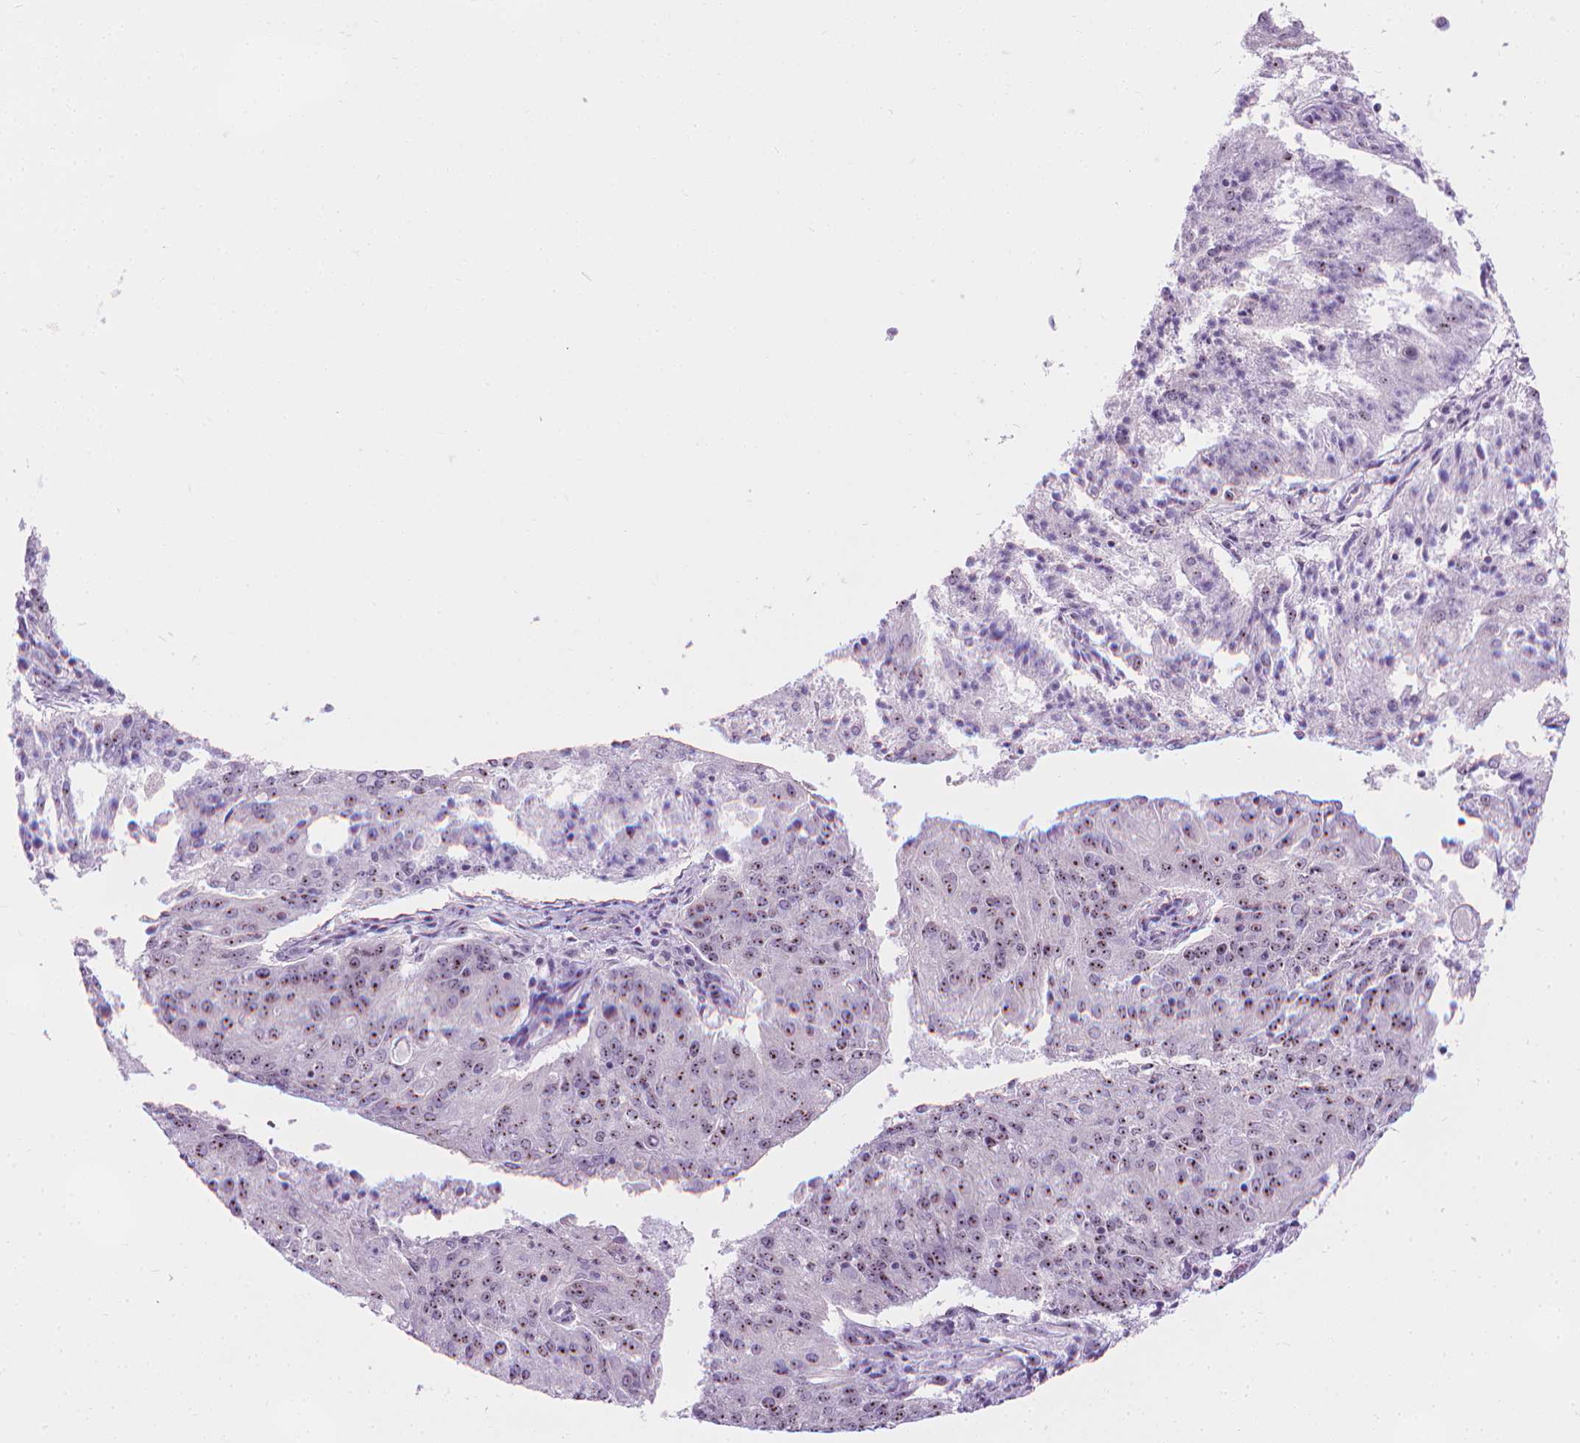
{"staining": {"intensity": "moderate", "quantity": ">75%", "location": "nuclear"}, "tissue": "endometrial cancer", "cell_type": "Tumor cells", "image_type": "cancer", "snomed": [{"axis": "morphology", "description": "Adenocarcinoma, NOS"}, {"axis": "topography", "description": "Endometrium"}], "caption": "This is an image of immunohistochemistry staining of endometrial cancer, which shows moderate staining in the nuclear of tumor cells.", "gene": "NOL7", "patient": {"sex": "female", "age": 82}}